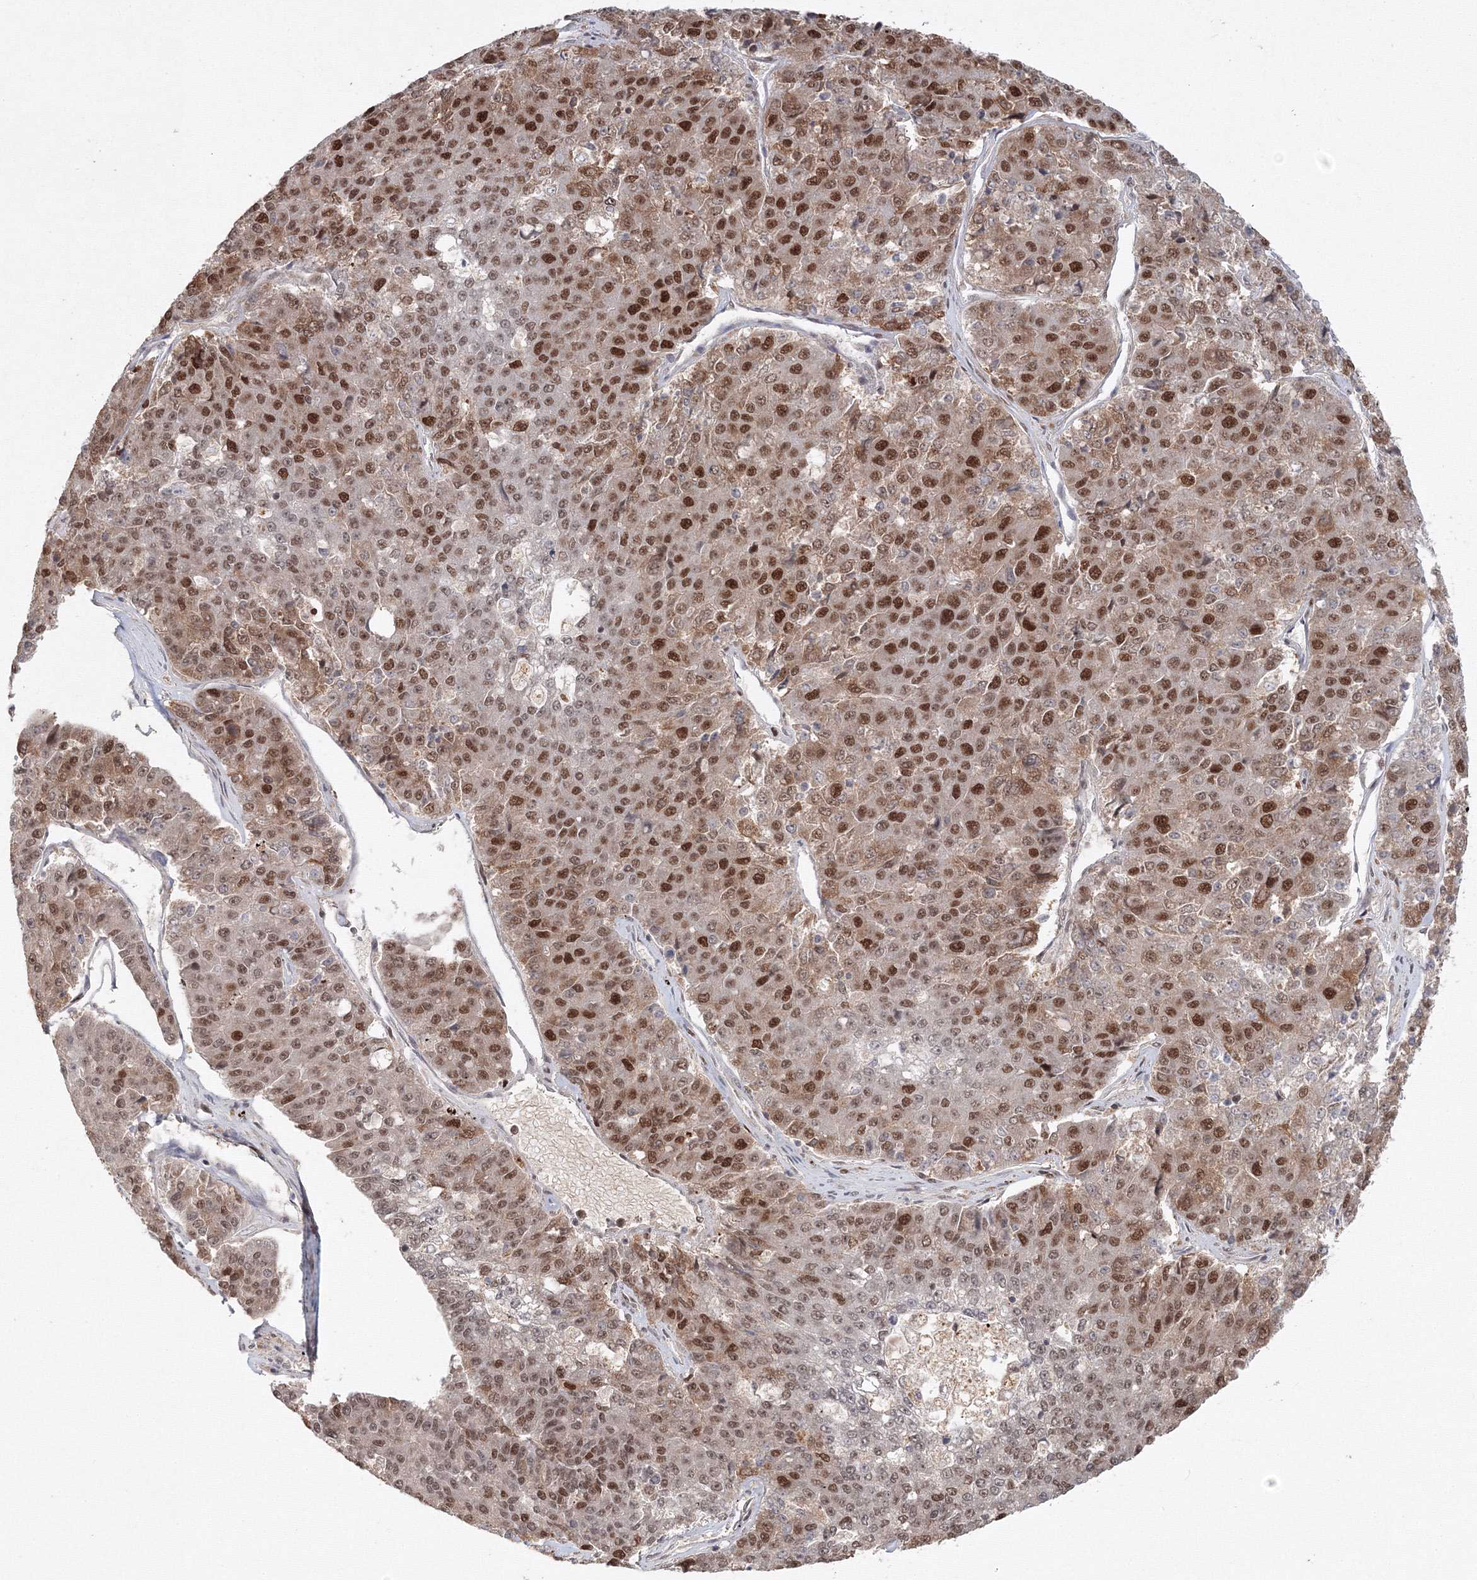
{"staining": {"intensity": "moderate", "quantity": ">75%", "location": "nuclear"}, "tissue": "pancreatic cancer", "cell_type": "Tumor cells", "image_type": "cancer", "snomed": [{"axis": "morphology", "description": "Adenocarcinoma, NOS"}, {"axis": "topography", "description": "Pancreas"}], "caption": "Protein staining exhibits moderate nuclear expression in approximately >75% of tumor cells in pancreatic cancer. (IHC, brightfield microscopy, high magnification).", "gene": "IWS1", "patient": {"sex": "male", "age": 50}}